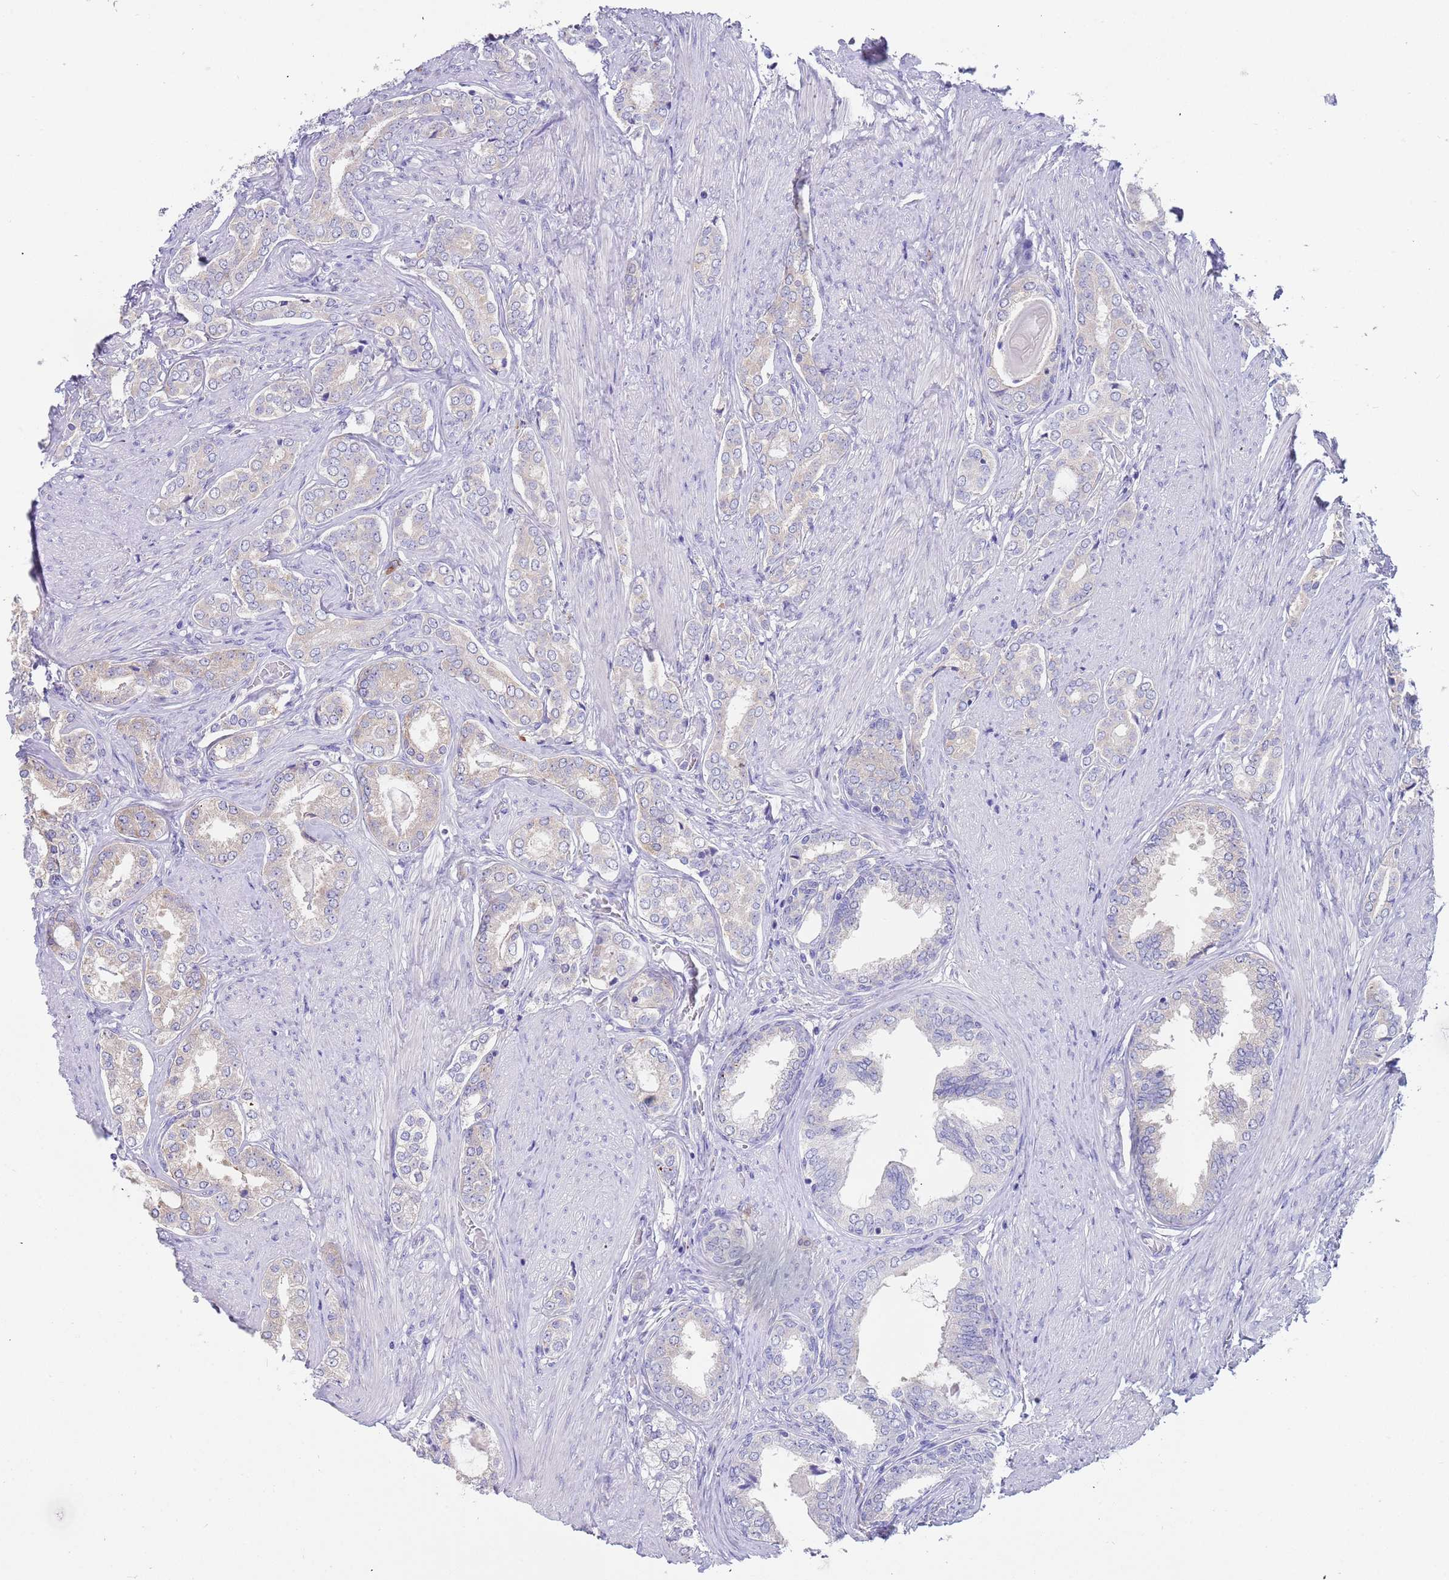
{"staining": {"intensity": "negative", "quantity": "none", "location": "none"}, "tissue": "prostate cancer", "cell_type": "Tumor cells", "image_type": "cancer", "snomed": [{"axis": "morphology", "description": "Adenocarcinoma, High grade"}, {"axis": "topography", "description": "Prostate"}], "caption": "A histopathology image of human prostate cancer is negative for staining in tumor cells.", "gene": "TYW1", "patient": {"sex": "male", "age": 71}}